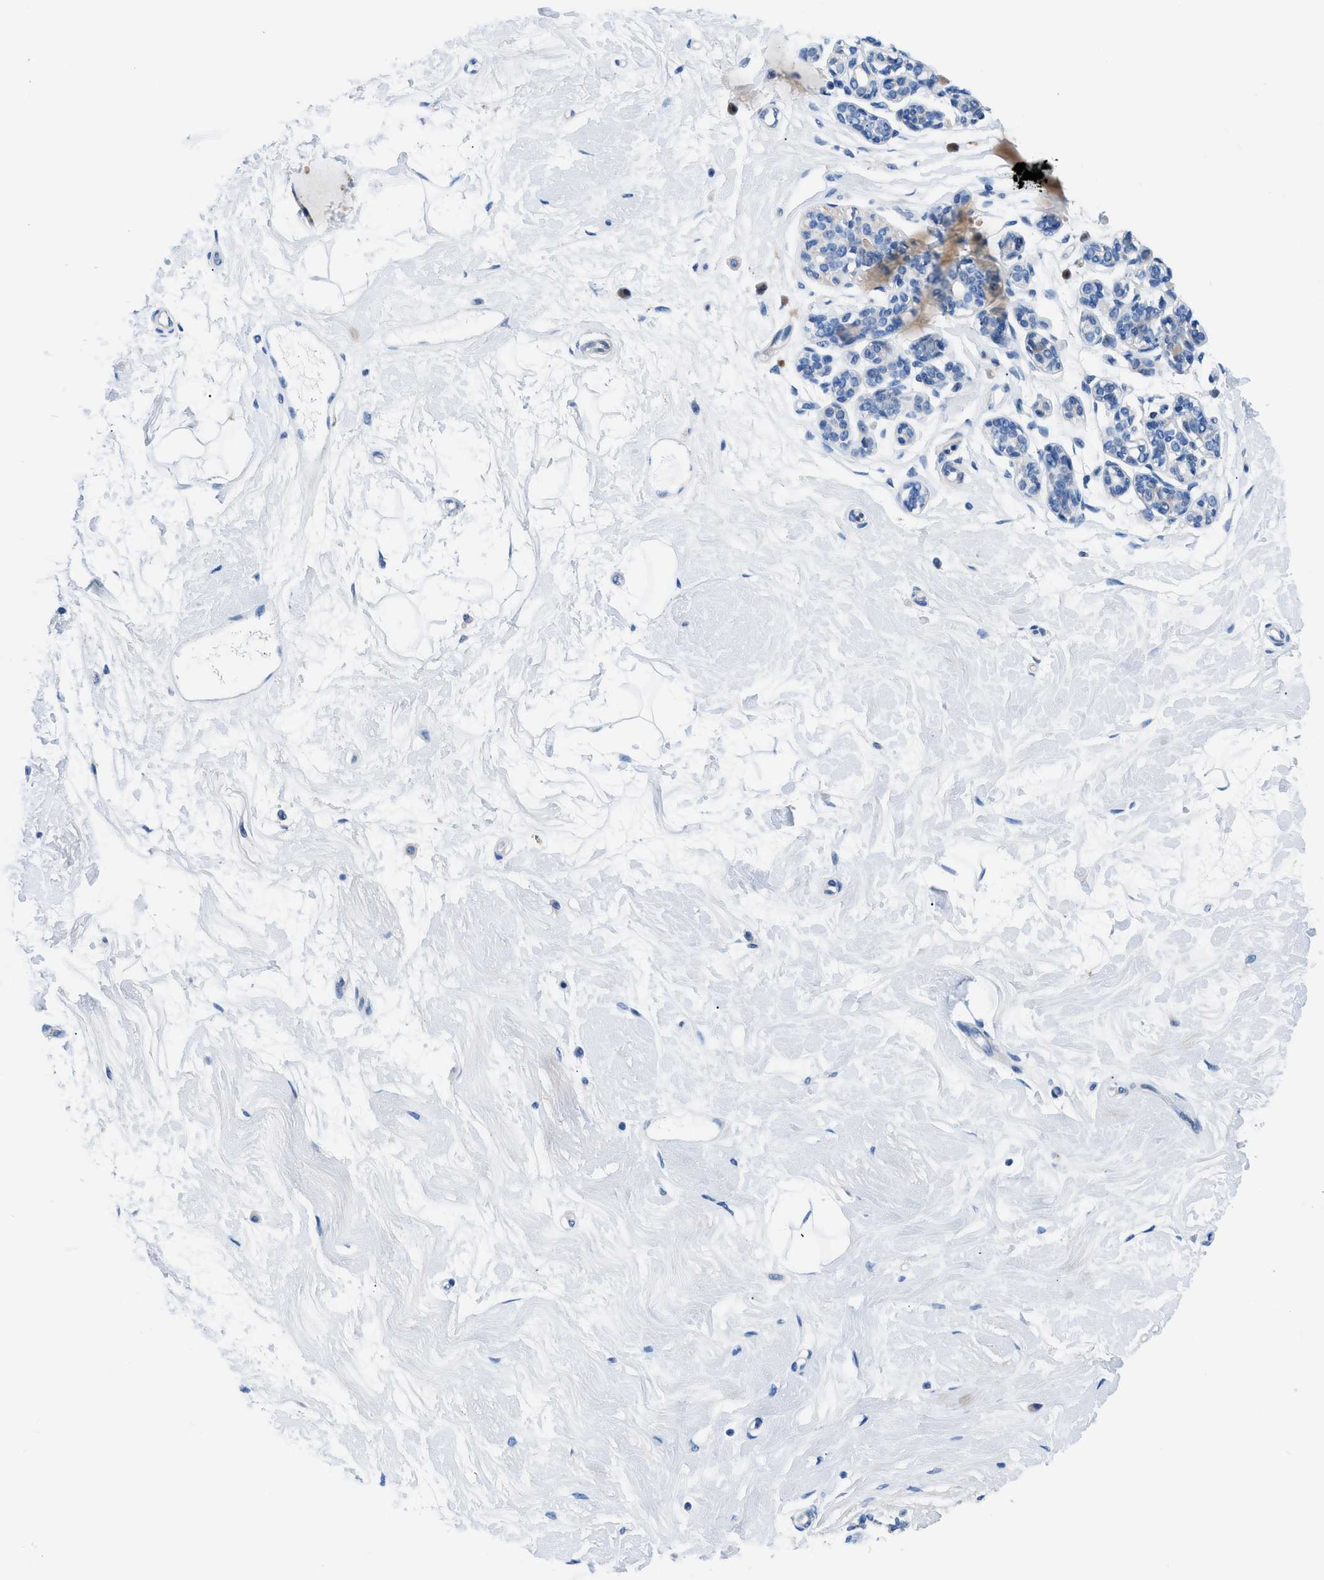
{"staining": {"intensity": "negative", "quantity": "none", "location": "none"}, "tissue": "breast", "cell_type": "Adipocytes", "image_type": "normal", "snomed": [{"axis": "morphology", "description": "Normal tissue, NOS"}, {"axis": "morphology", "description": "Lobular carcinoma"}, {"axis": "topography", "description": "Breast"}], "caption": "IHC image of benign human breast stained for a protein (brown), which reveals no staining in adipocytes. The staining was performed using DAB (3,3'-diaminobenzidine) to visualize the protein expression in brown, while the nuclei were stained in blue with hematoxylin (Magnification: 20x).", "gene": "UAP1", "patient": {"sex": "female", "age": 59}}